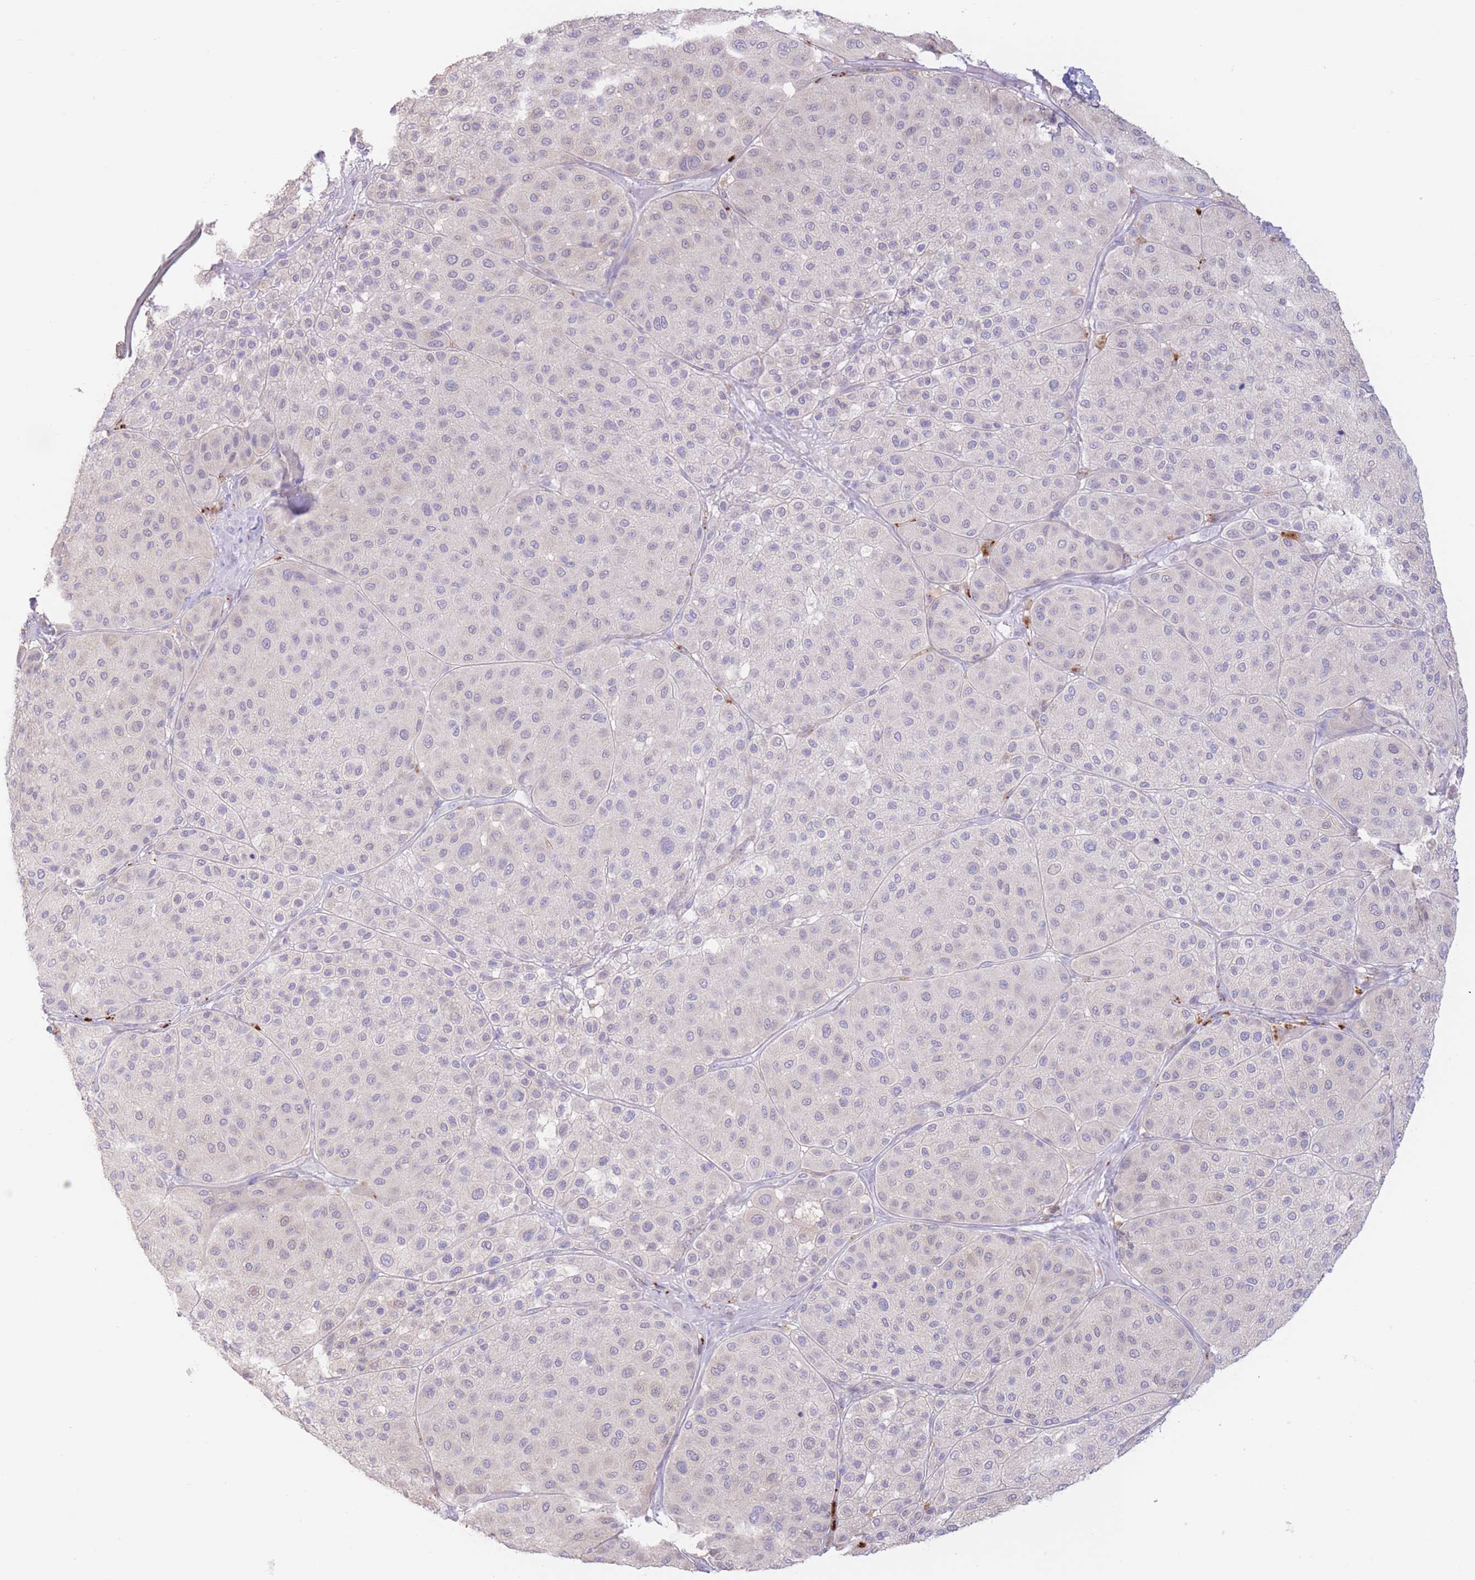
{"staining": {"intensity": "weak", "quantity": "25%-75%", "location": "cytoplasmic/membranous"}, "tissue": "melanoma", "cell_type": "Tumor cells", "image_type": "cancer", "snomed": [{"axis": "morphology", "description": "Malignant melanoma, Metastatic site"}, {"axis": "topography", "description": "Smooth muscle"}], "caption": "This image exhibits melanoma stained with immunohistochemistry (IHC) to label a protein in brown. The cytoplasmic/membranous of tumor cells show weak positivity for the protein. Nuclei are counter-stained blue.", "gene": "FAH", "patient": {"sex": "male", "age": 41}}